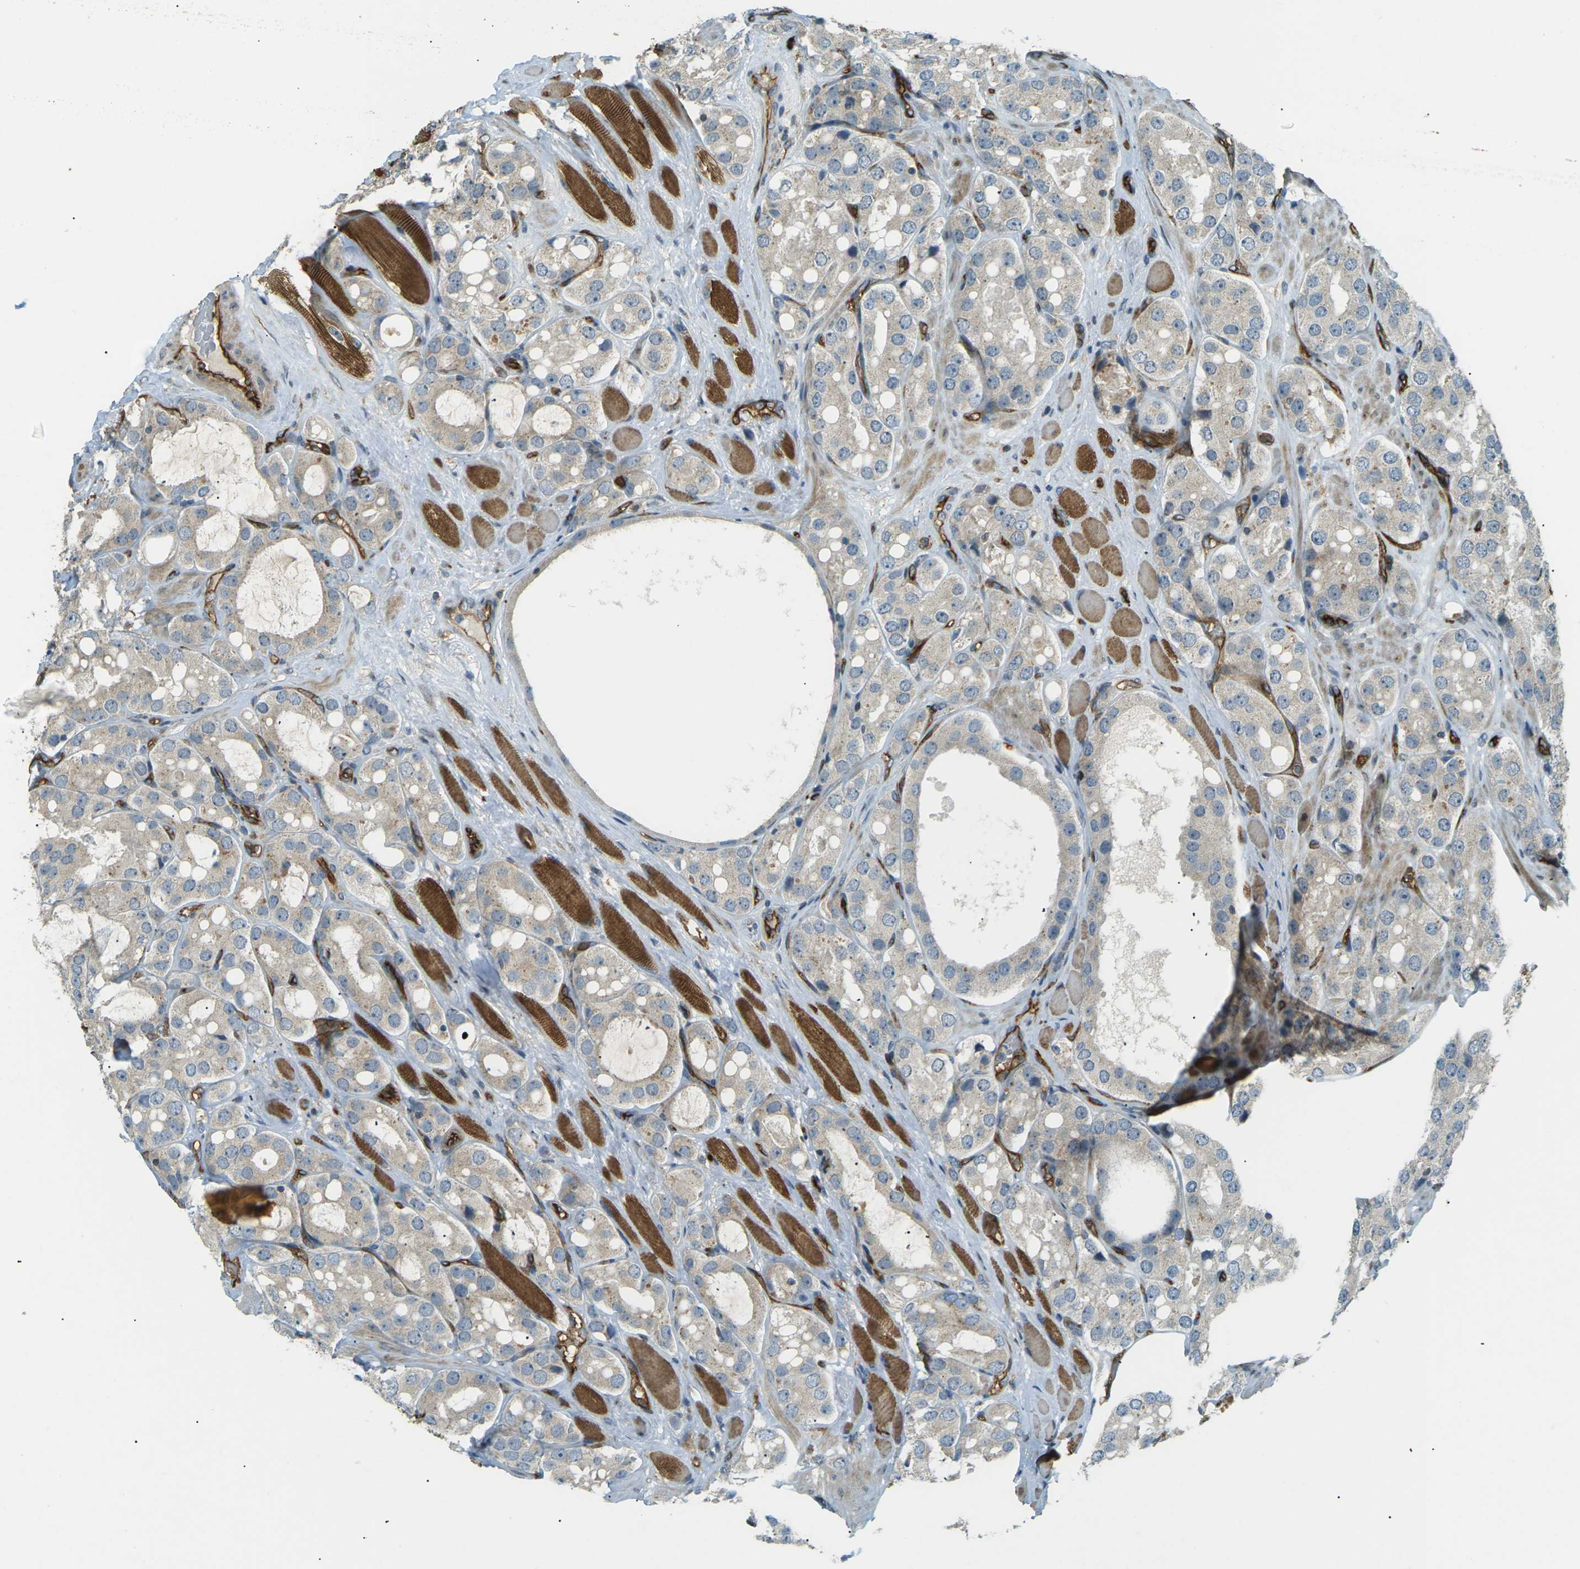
{"staining": {"intensity": "weak", "quantity": "25%-75%", "location": "cytoplasmic/membranous"}, "tissue": "prostate cancer", "cell_type": "Tumor cells", "image_type": "cancer", "snomed": [{"axis": "morphology", "description": "Adenocarcinoma, High grade"}, {"axis": "topography", "description": "Prostate"}], "caption": "Approximately 25%-75% of tumor cells in prostate high-grade adenocarcinoma exhibit weak cytoplasmic/membranous protein staining as visualized by brown immunohistochemical staining.", "gene": "S1PR1", "patient": {"sex": "male", "age": 65}}